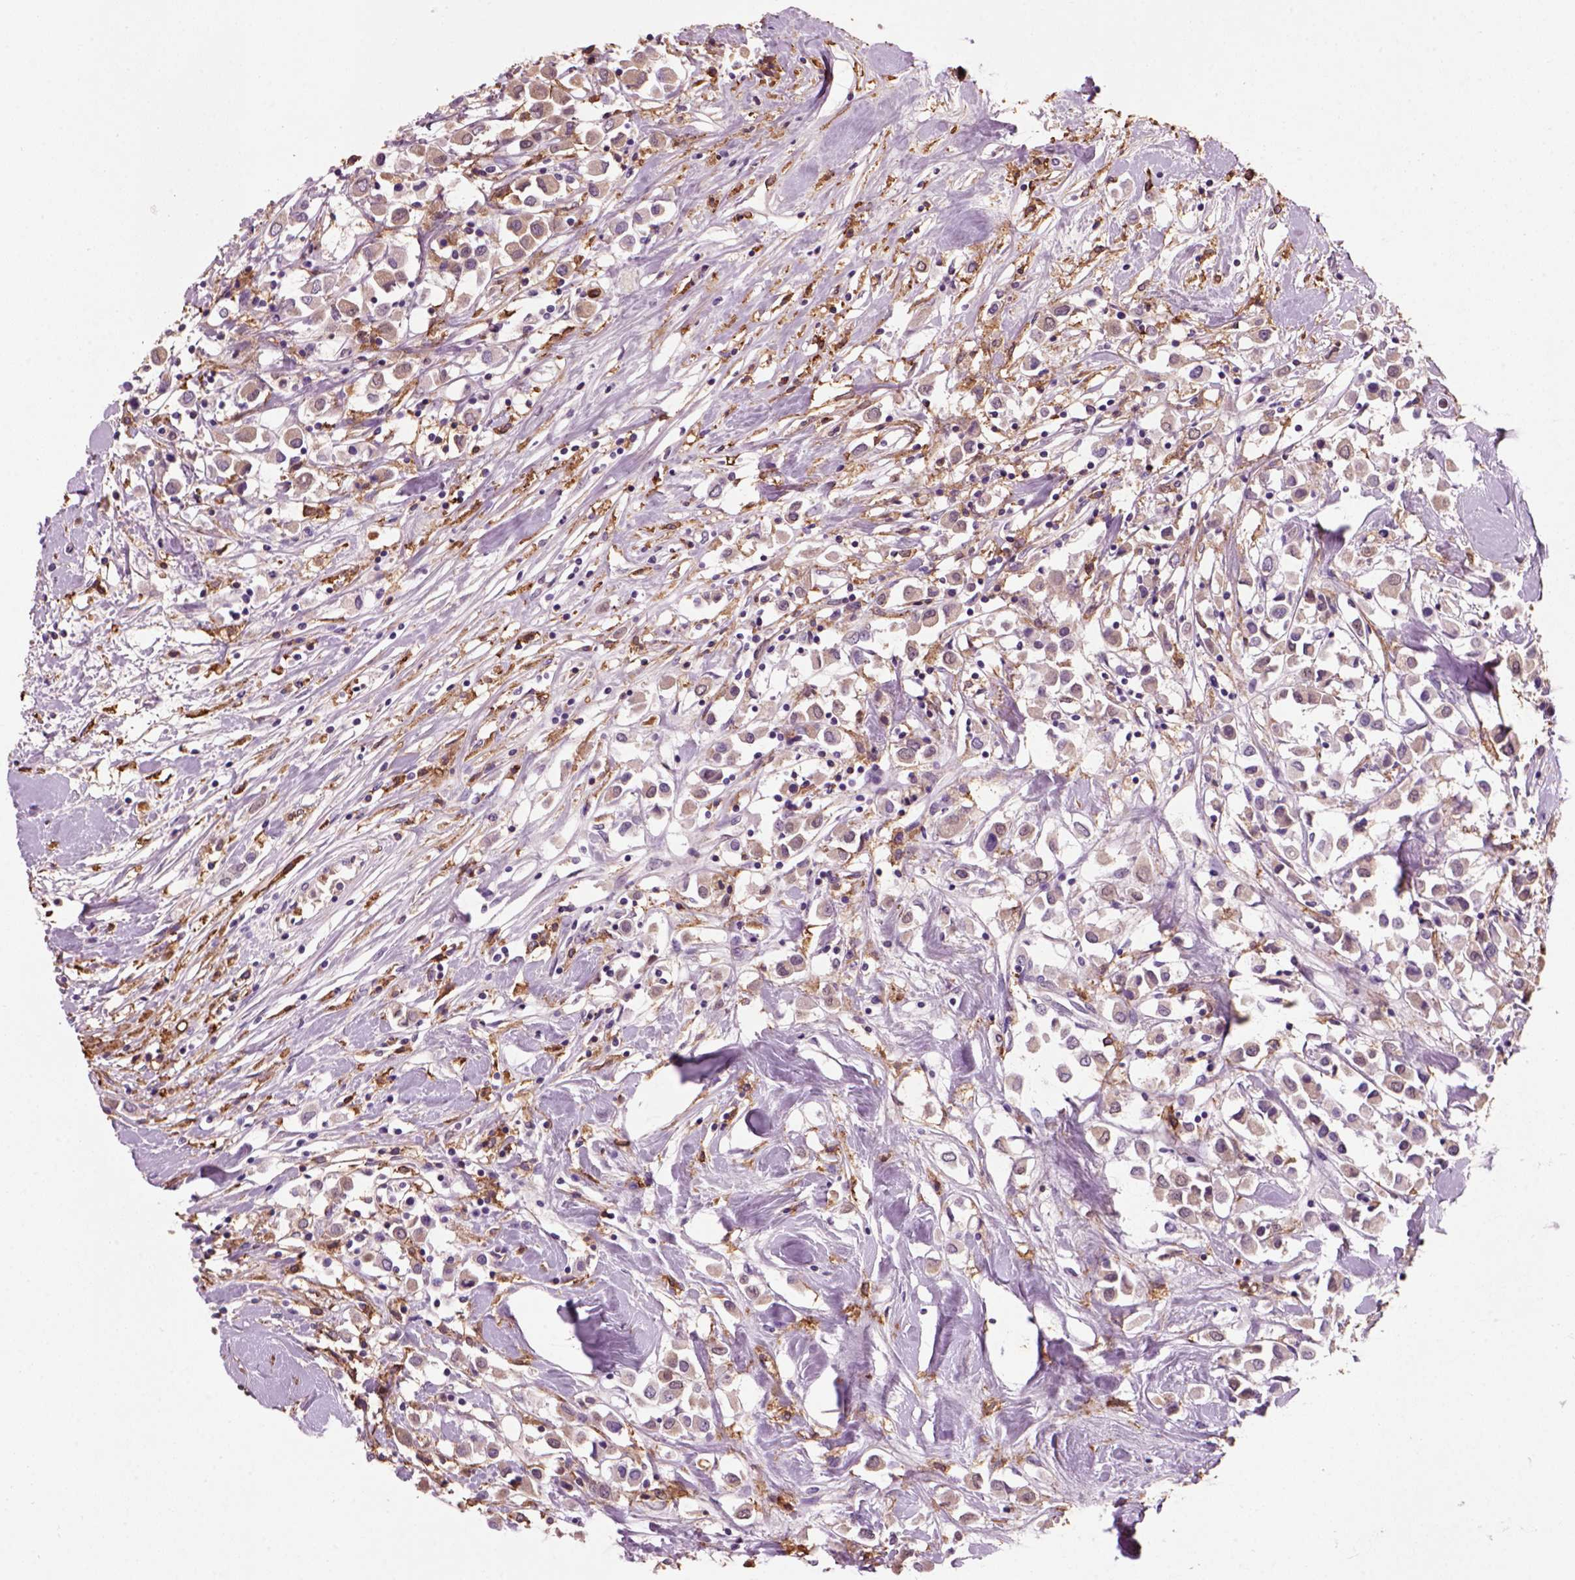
{"staining": {"intensity": "negative", "quantity": "none", "location": "none"}, "tissue": "breast cancer", "cell_type": "Tumor cells", "image_type": "cancer", "snomed": [{"axis": "morphology", "description": "Duct carcinoma"}, {"axis": "topography", "description": "Breast"}], "caption": "Tumor cells are negative for protein expression in human breast cancer (intraductal carcinoma).", "gene": "CD14", "patient": {"sex": "female", "age": 61}}